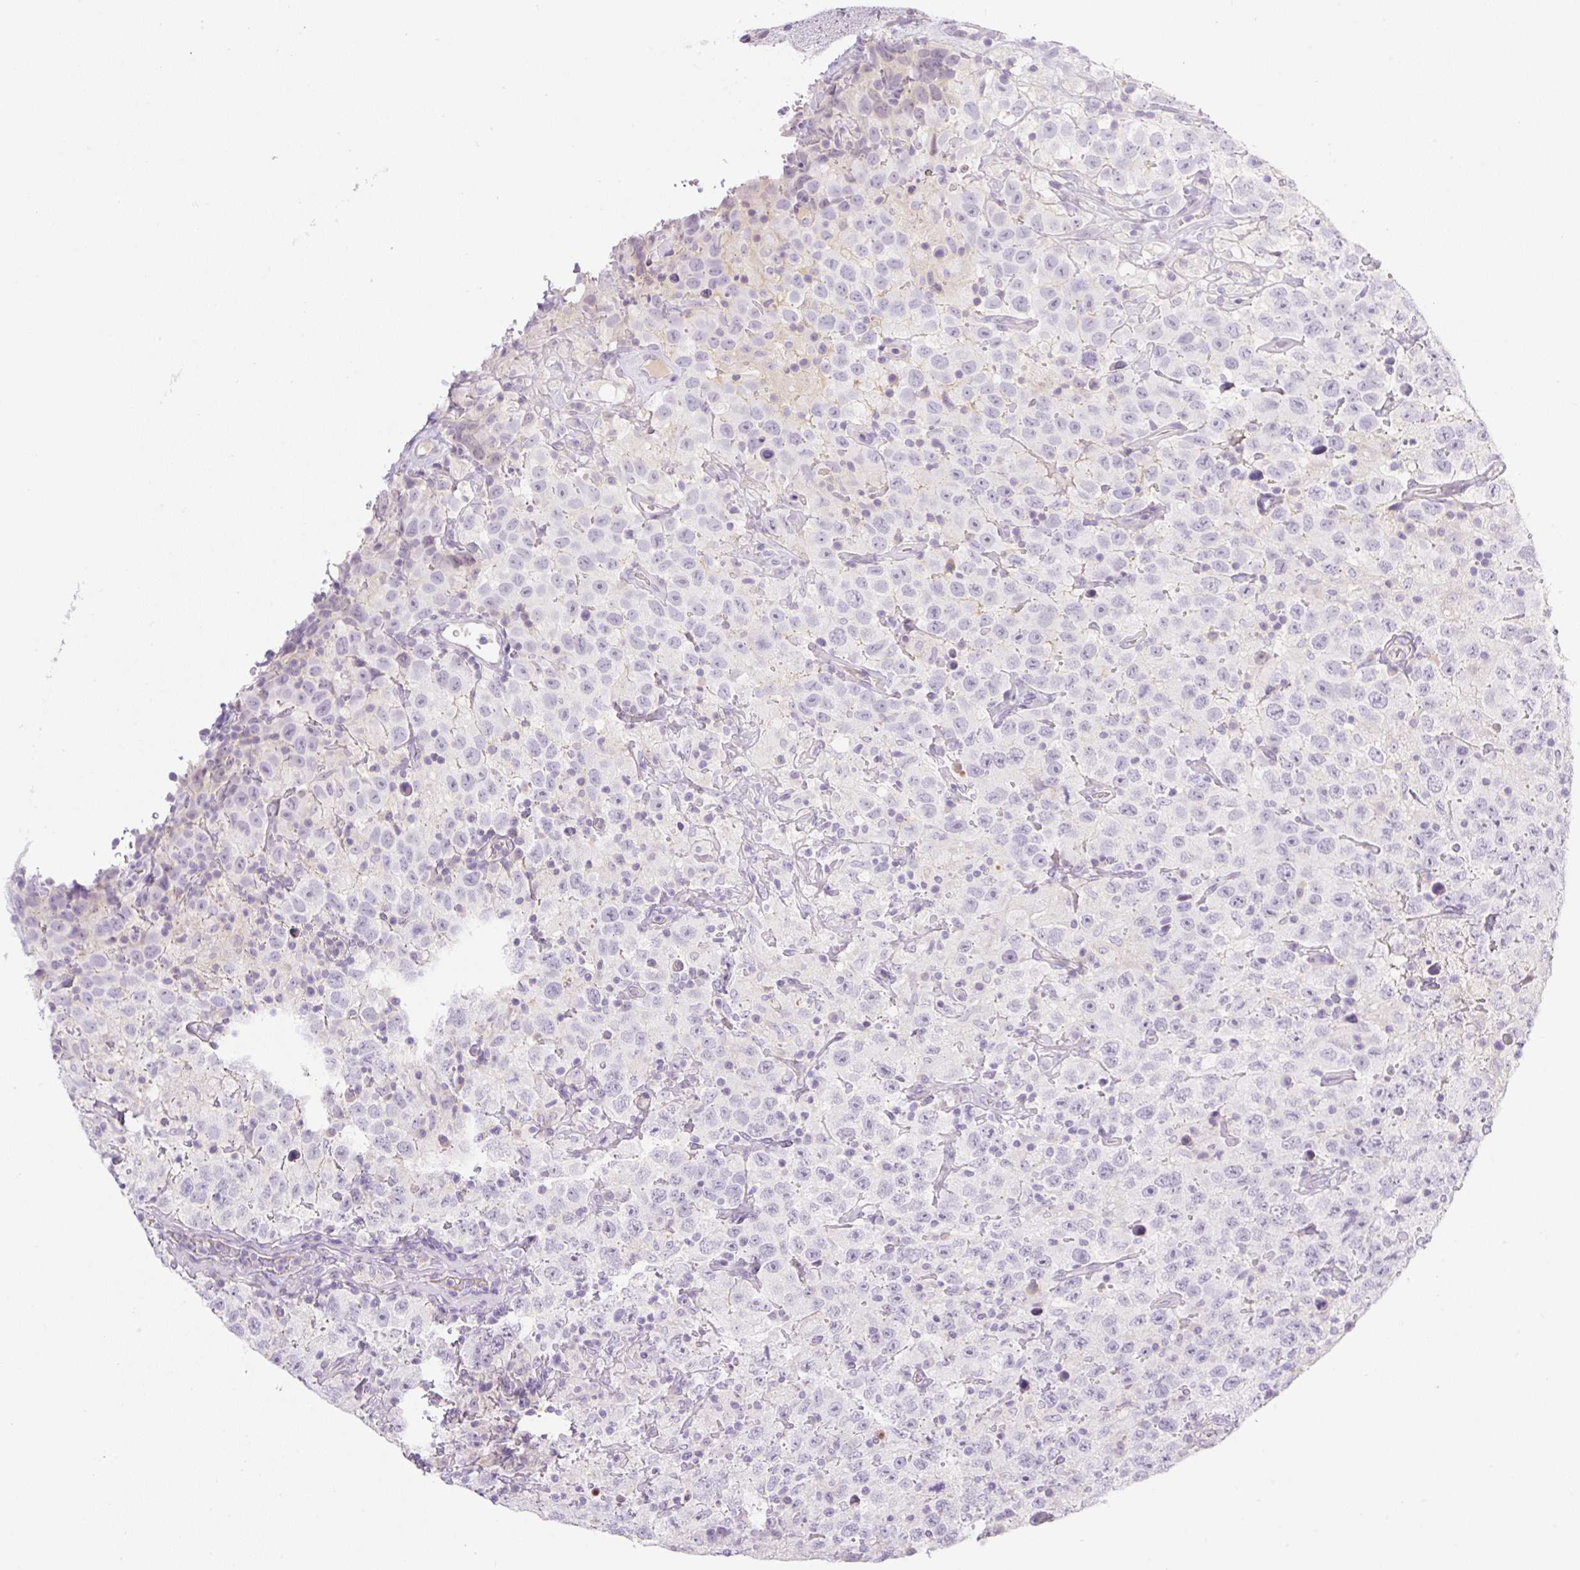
{"staining": {"intensity": "negative", "quantity": "none", "location": "none"}, "tissue": "testis cancer", "cell_type": "Tumor cells", "image_type": "cancer", "snomed": [{"axis": "morphology", "description": "Seminoma, NOS"}, {"axis": "topography", "description": "Testis"}], "caption": "IHC histopathology image of testis cancer stained for a protein (brown), which demonstrates no expression in tumor cells.", "gene": "MIA2", "patient": {"sex": "male", "age": 41}}